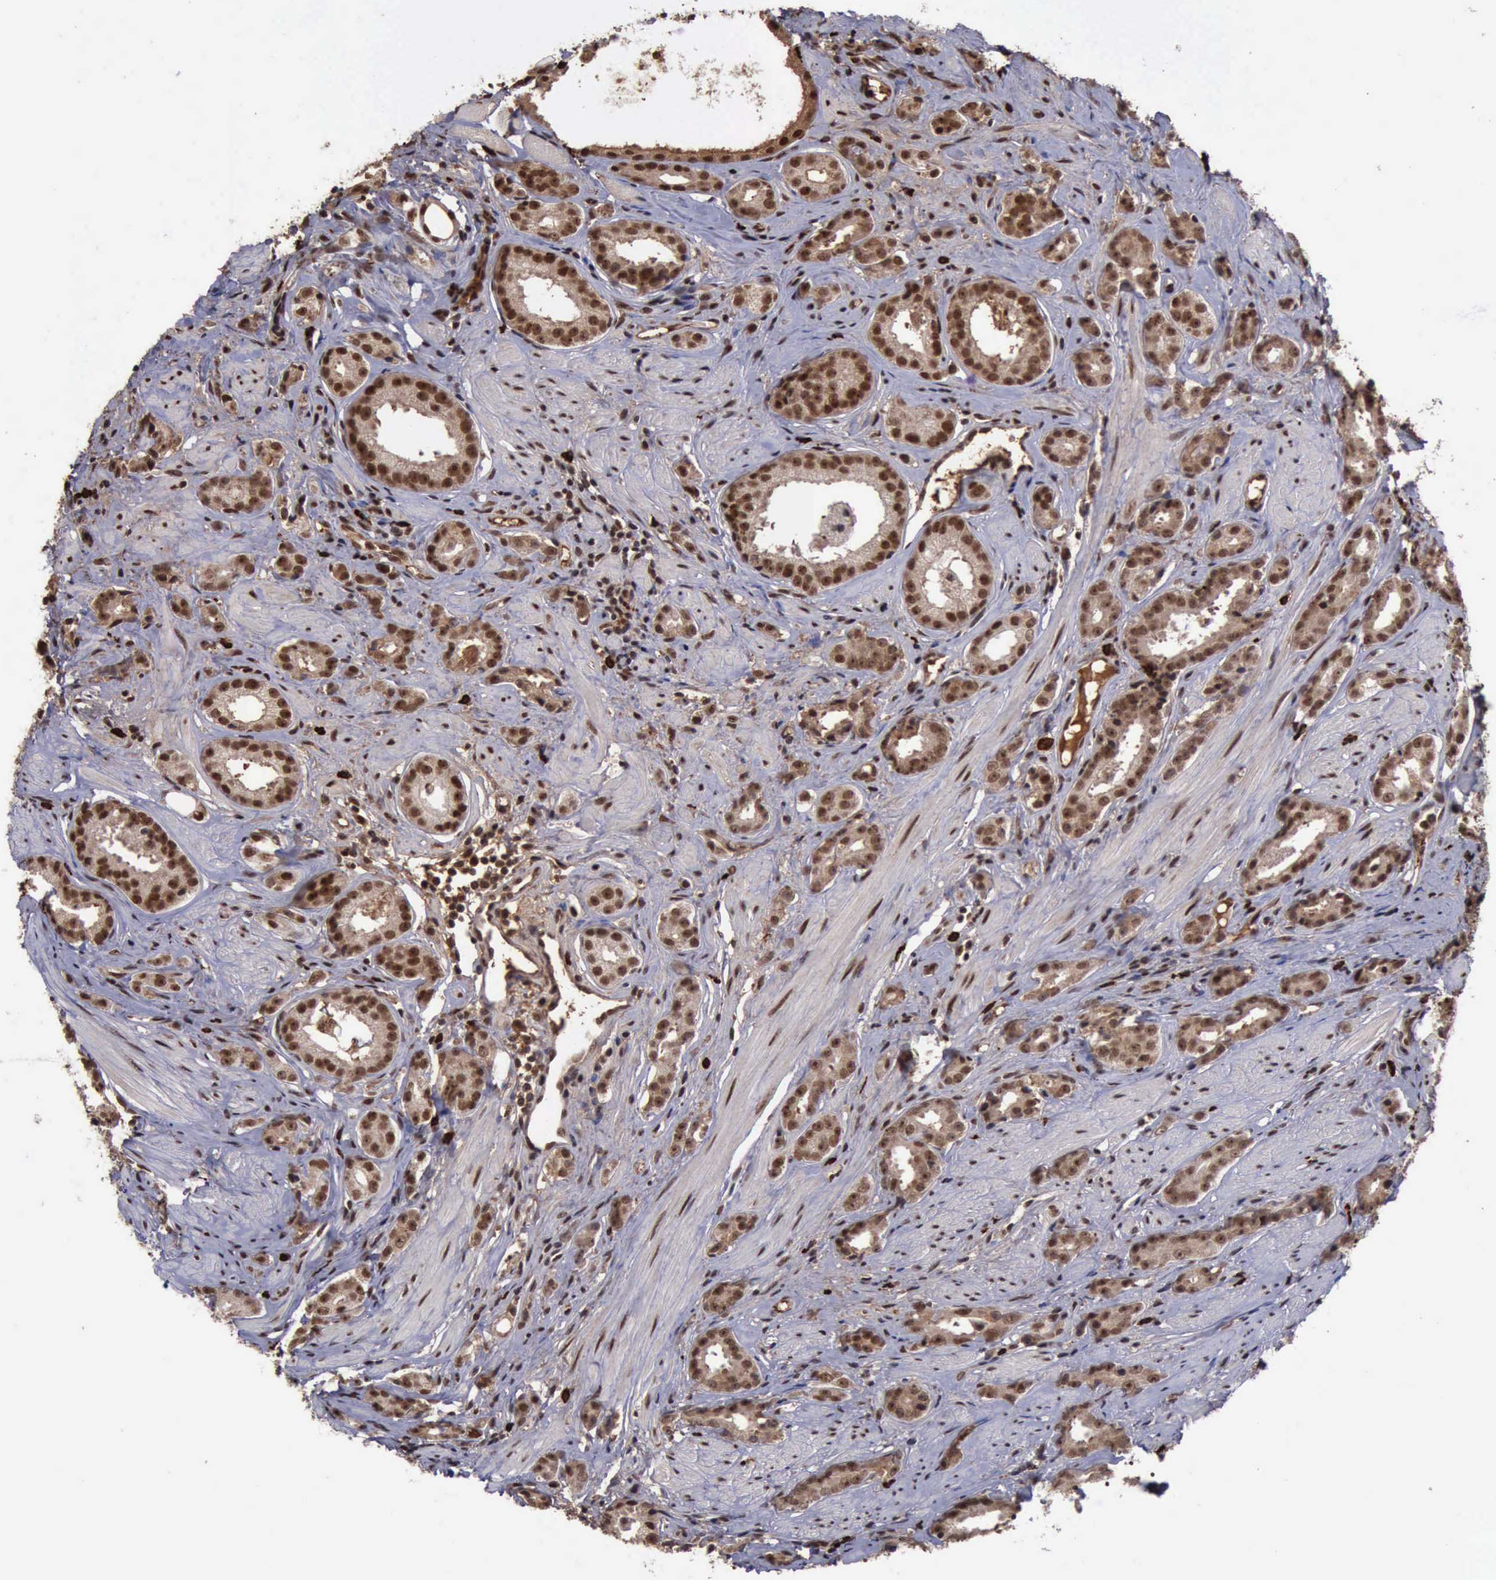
{"staining": {"intensity": "strong", "quantity": ">75%", "location": "cytoplasmic/membranous,nuclear"}, "tissue": "prostate cancer", "cell_type": "Tumor cells", "image_type": "cancer", "snomed": [{"axis": "morphology", "description": "Adenocarcinoma, Medium grade"}, {"axis": "topography", "description": "Prostate"}], "caption": "Prostate cancer tissue displays strong cytoplasmic/membranous and nuclear expression in about >75% of tumor cells, visualized by immunohistochemistry.", "gene": "TRMT2A", "patient": {"sex": "male", "age": 53}}